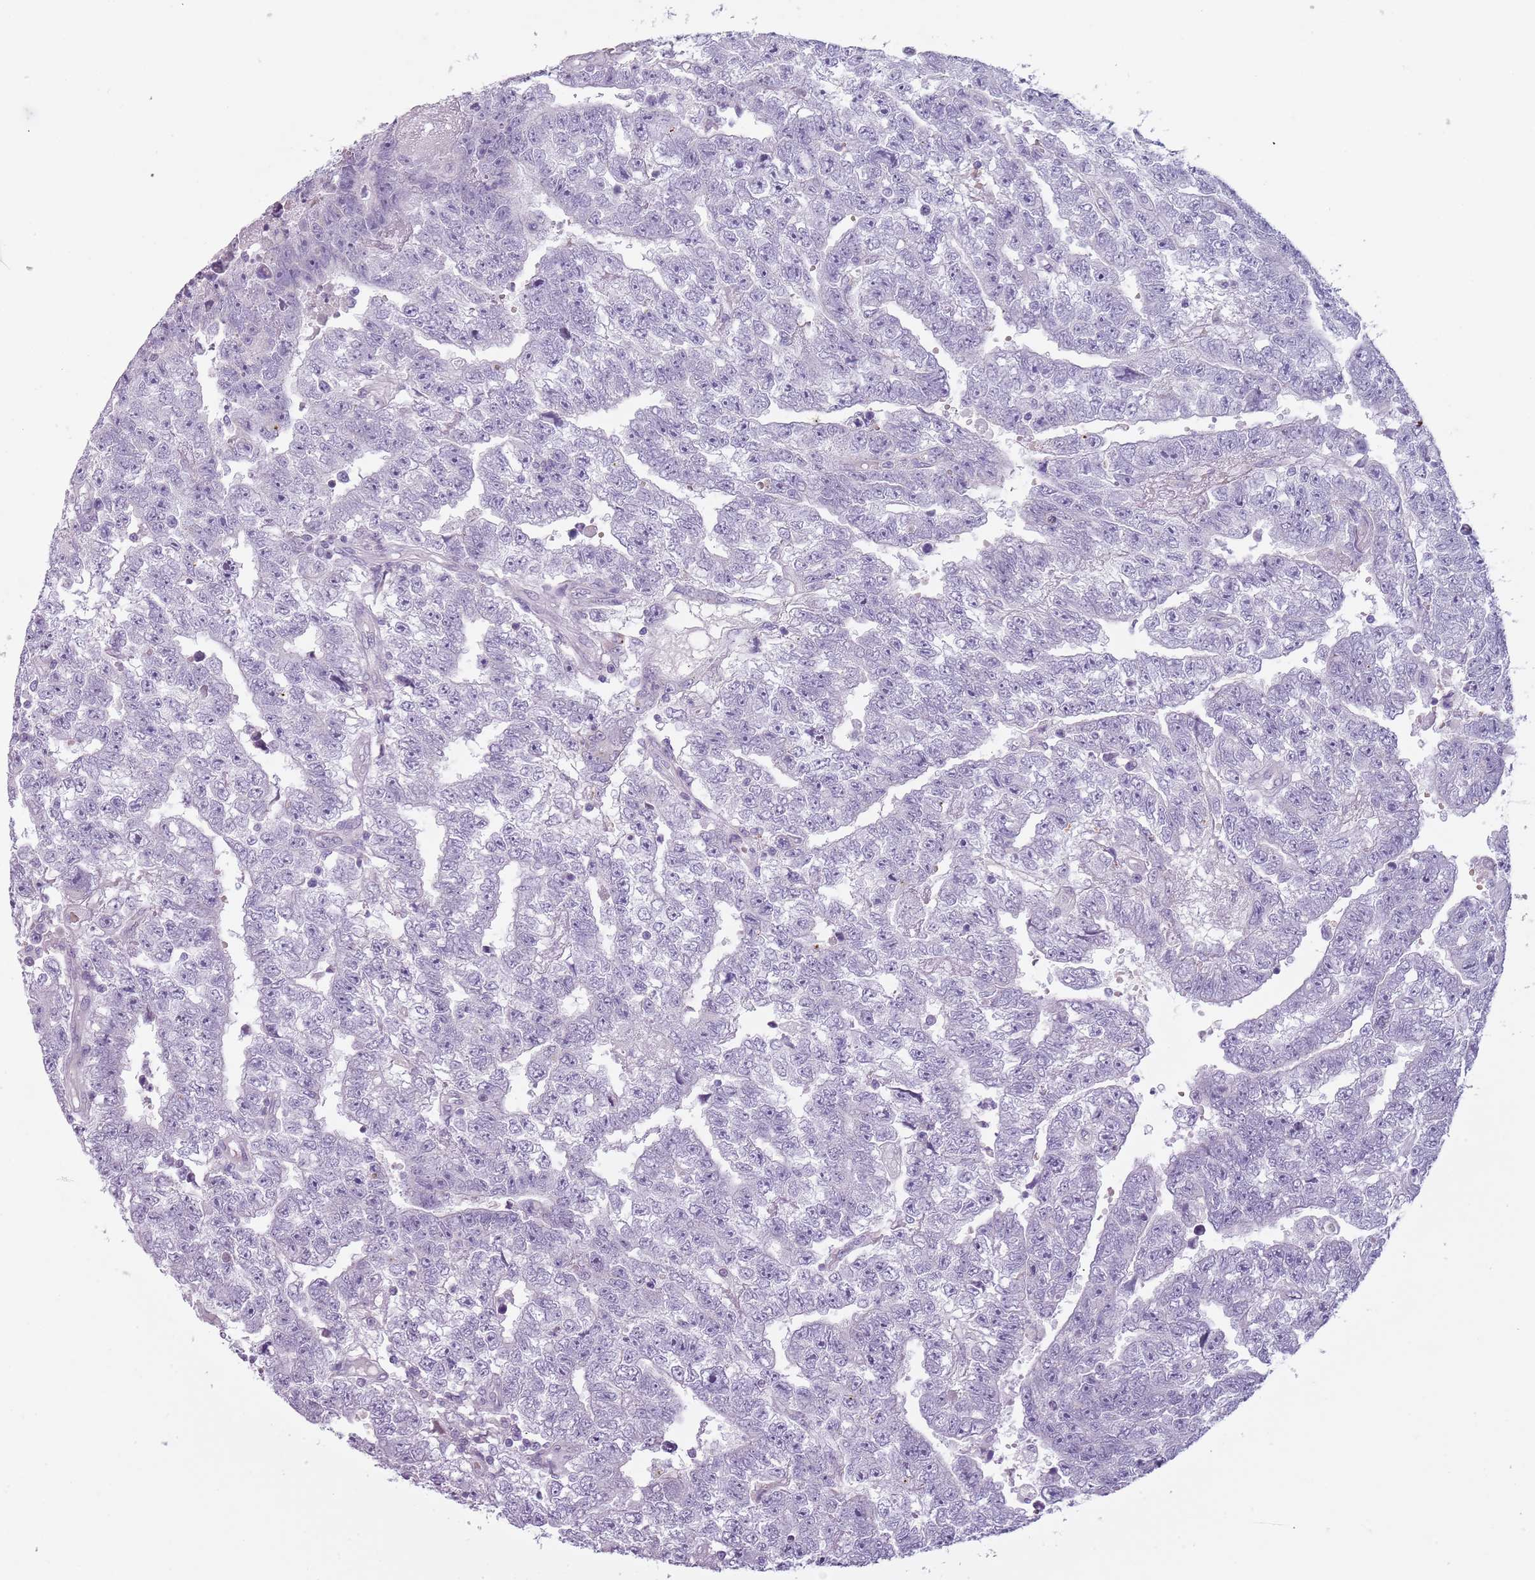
{"staining": {"intensity": "negative", "quantity": "none", "location": "none"}, "tissue": "testis cancer", "cell_type": "Tumor cells", "image_type": "cancer", "snomed": [{"axis": "morphology", "description": "Carcinoma, Embryonal, NOS"}, {"axis": "topography", "description": "Testis"}], "caption": "Tumor cells are negative for protein expression in human embryonal carcinoma (testis).", "gene": "MEGF8", "patient": {"sex": "male", "age": 25}}